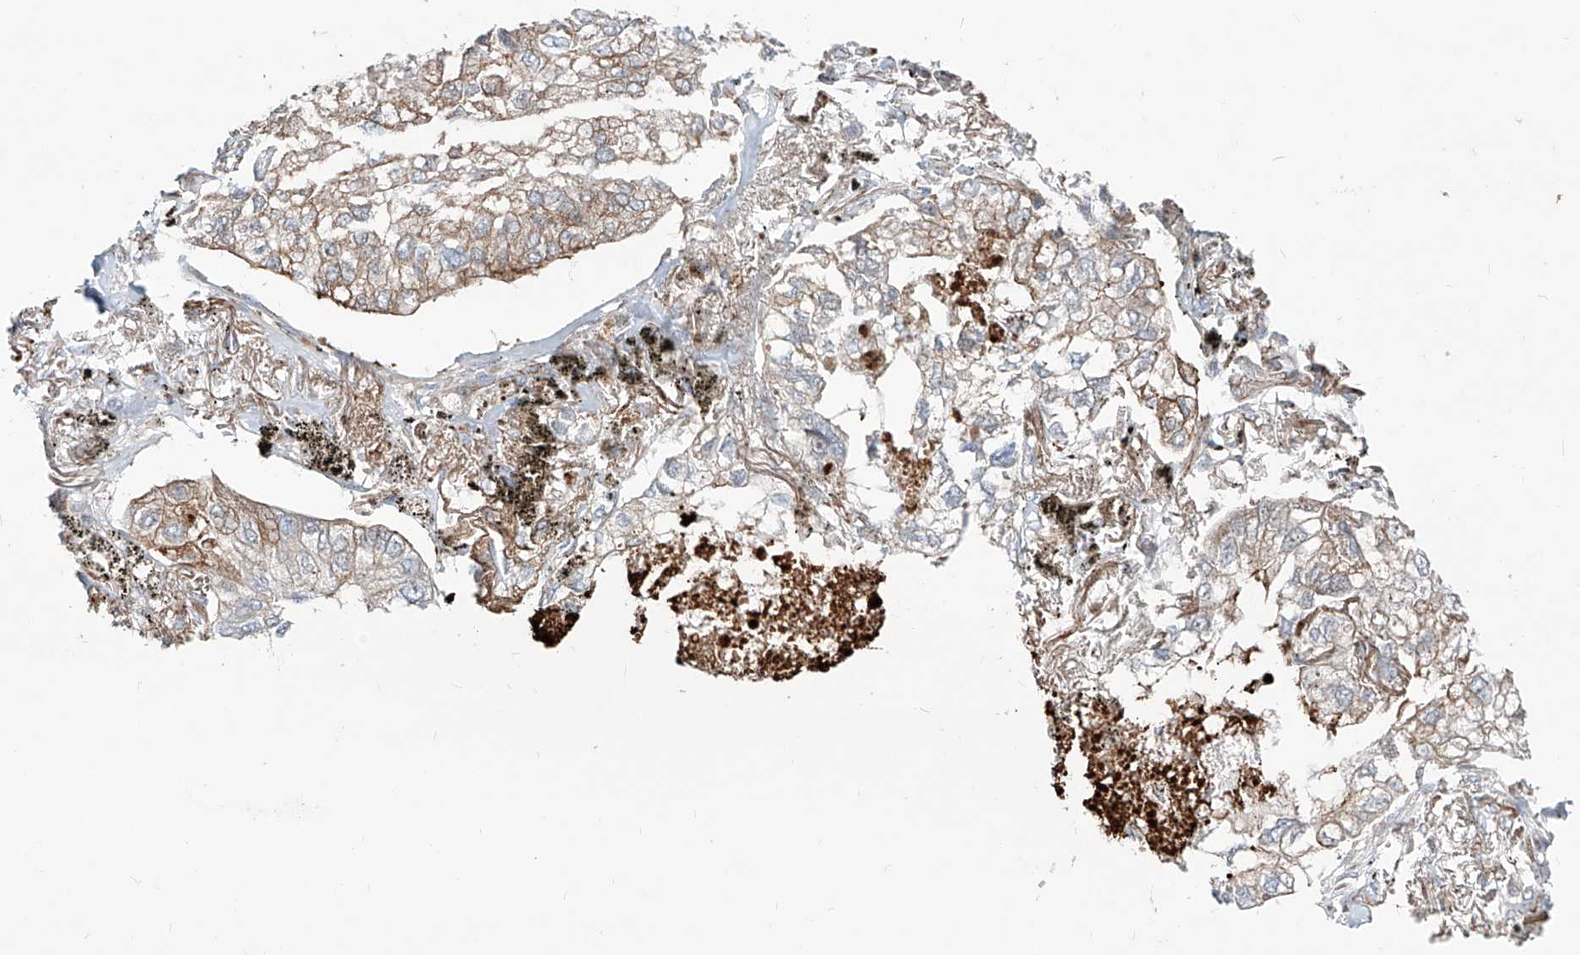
{"staining": {"intensity": "strong", "quantity": "25%-75%", "location": "cytoplasmic/membranous"}, "tissue": "lung cancer", "cell_type": "Tumor cells", "image_type": "cancer", "snomed": [{"axis": "morphology", "description": "Adenocarcinoma, NOS"}, {"axis": "topography", "description": "Lung"}], "caption": "Lung adenocarcinoma stained with DAB (3,3'-diaminobenzidine) IHC demonstrates high levels of strong cytoplasmic/membranous staining in about 25%-75% of tumor cells. Immunohistochemistry stains the protein in brown and the nuclei are stained blue.", "gene": "CDH5", "patient": {"sex": "male", "age": 65}}